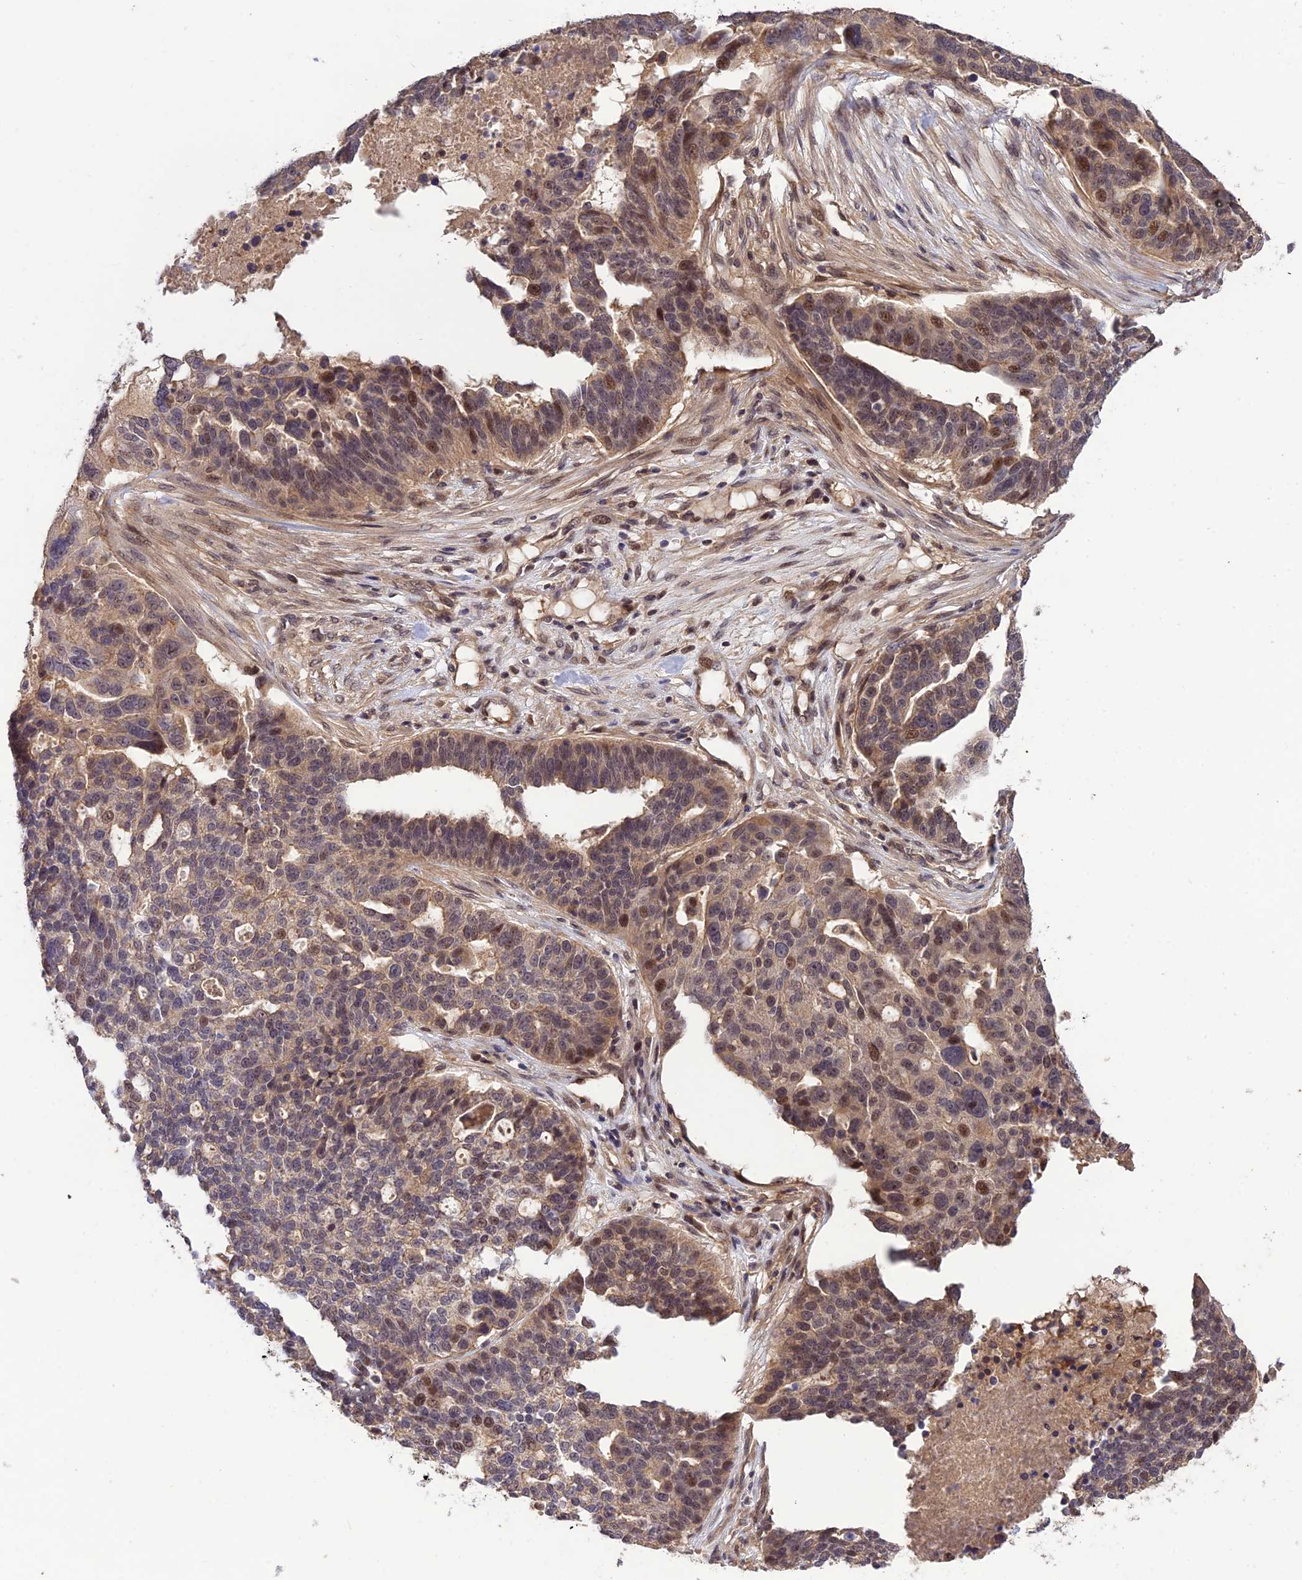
{"staining": {"intensity": "moderate", "quantity": "<25%", "location": "nuclear"}, "tissue": "ovarian cancer", "cell_type": "Tumor cells", "image_type": "cancer", "snomed": [{"axis": "morphology", "description": "Cystadenocarcinoma, serous, NOS"}, {"axis": "topography", "description": "Ovary"}], "caption": "Immunohistochemistry (DAB) staining of ovarian serous cystadenocarcinoma reveals moderate nuclear protein expression in about <25% of tumor cells.", "gene": "REV1", "patient": {"sex": "female", "age": 59}}